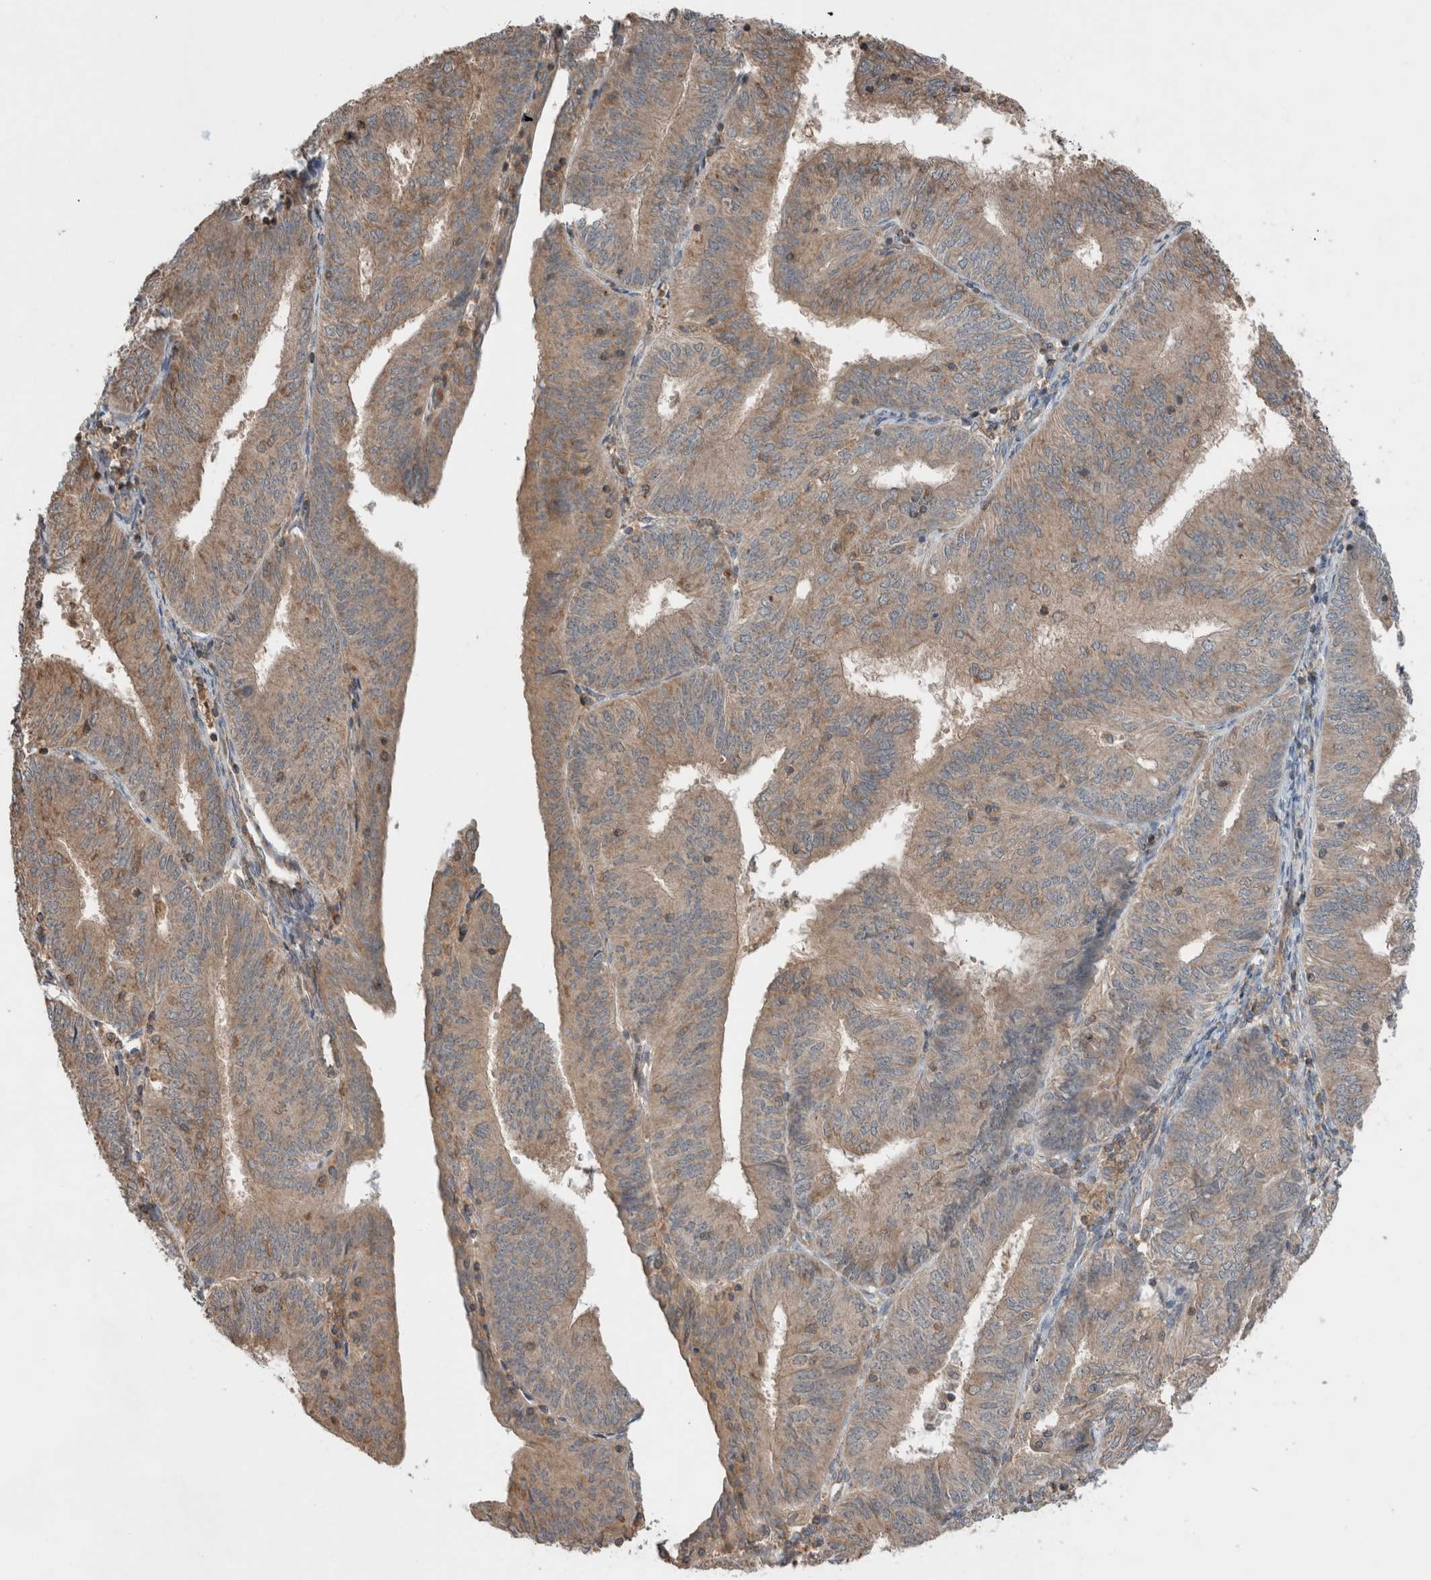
{"staining": {"intensity": "moderate", "quantity": ">75%", "location": "cytoplasmic/membranous"}, "tissue": "endometrial cancer", "cell_type": "Tumor cells", "image_type": "cancer", "snomed": [{"axis": "morphology", "description": "Adenocarcinoma, NOS"}, {"axis": "topography", "description": "Endometrium"}], "caption": "This photomicrograph exhibits IHC staining of human adenocarcinoma (endometrial), with medium moderate cytoplasmic/membranous staining in approximately >75% of tumor cells.", "gene": "KLK14", "patient": {"sex": "female", "age": 58}}